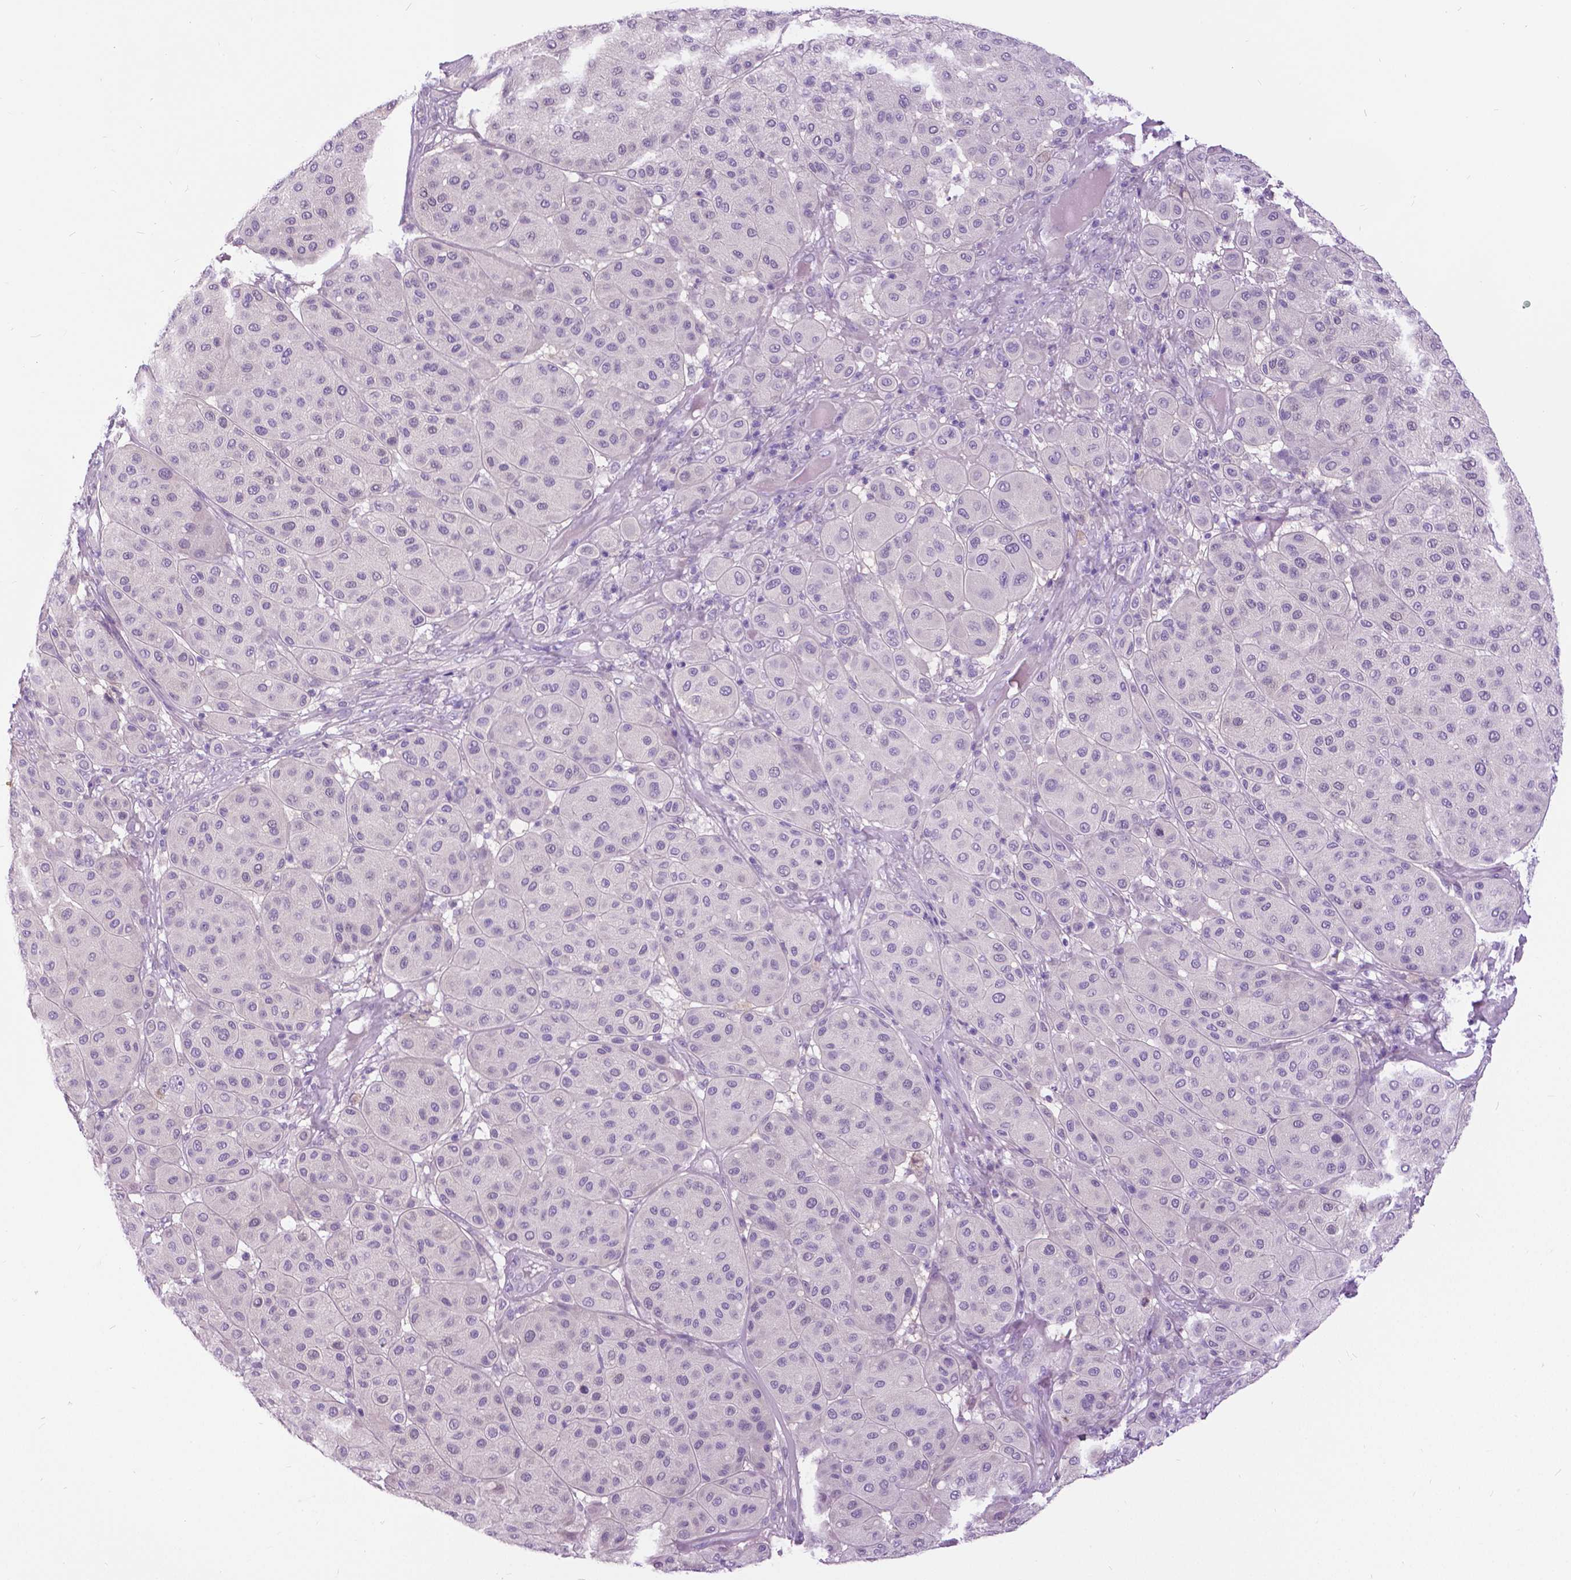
{"staining": {"intensity": "negative", "quantity": "none", "location": "none"}, "tissue": "melanoma", "cell_type": "Tumor cells", "image_type": "cancer", "snomed": [{"axis": "morphology", "description": "Malignant melanoma, Metastatic site"}, {"axis": "topography", "description": "Smooth muscle"}], "caption": "Immunohistochemistry photomicrograph of malignant melanoma (metastatic site) stained for a protein (brown), which displays no positivity in tumor cells.", "gene": "TP53TG5", "patient": {"sex": "male", "age": 41}}